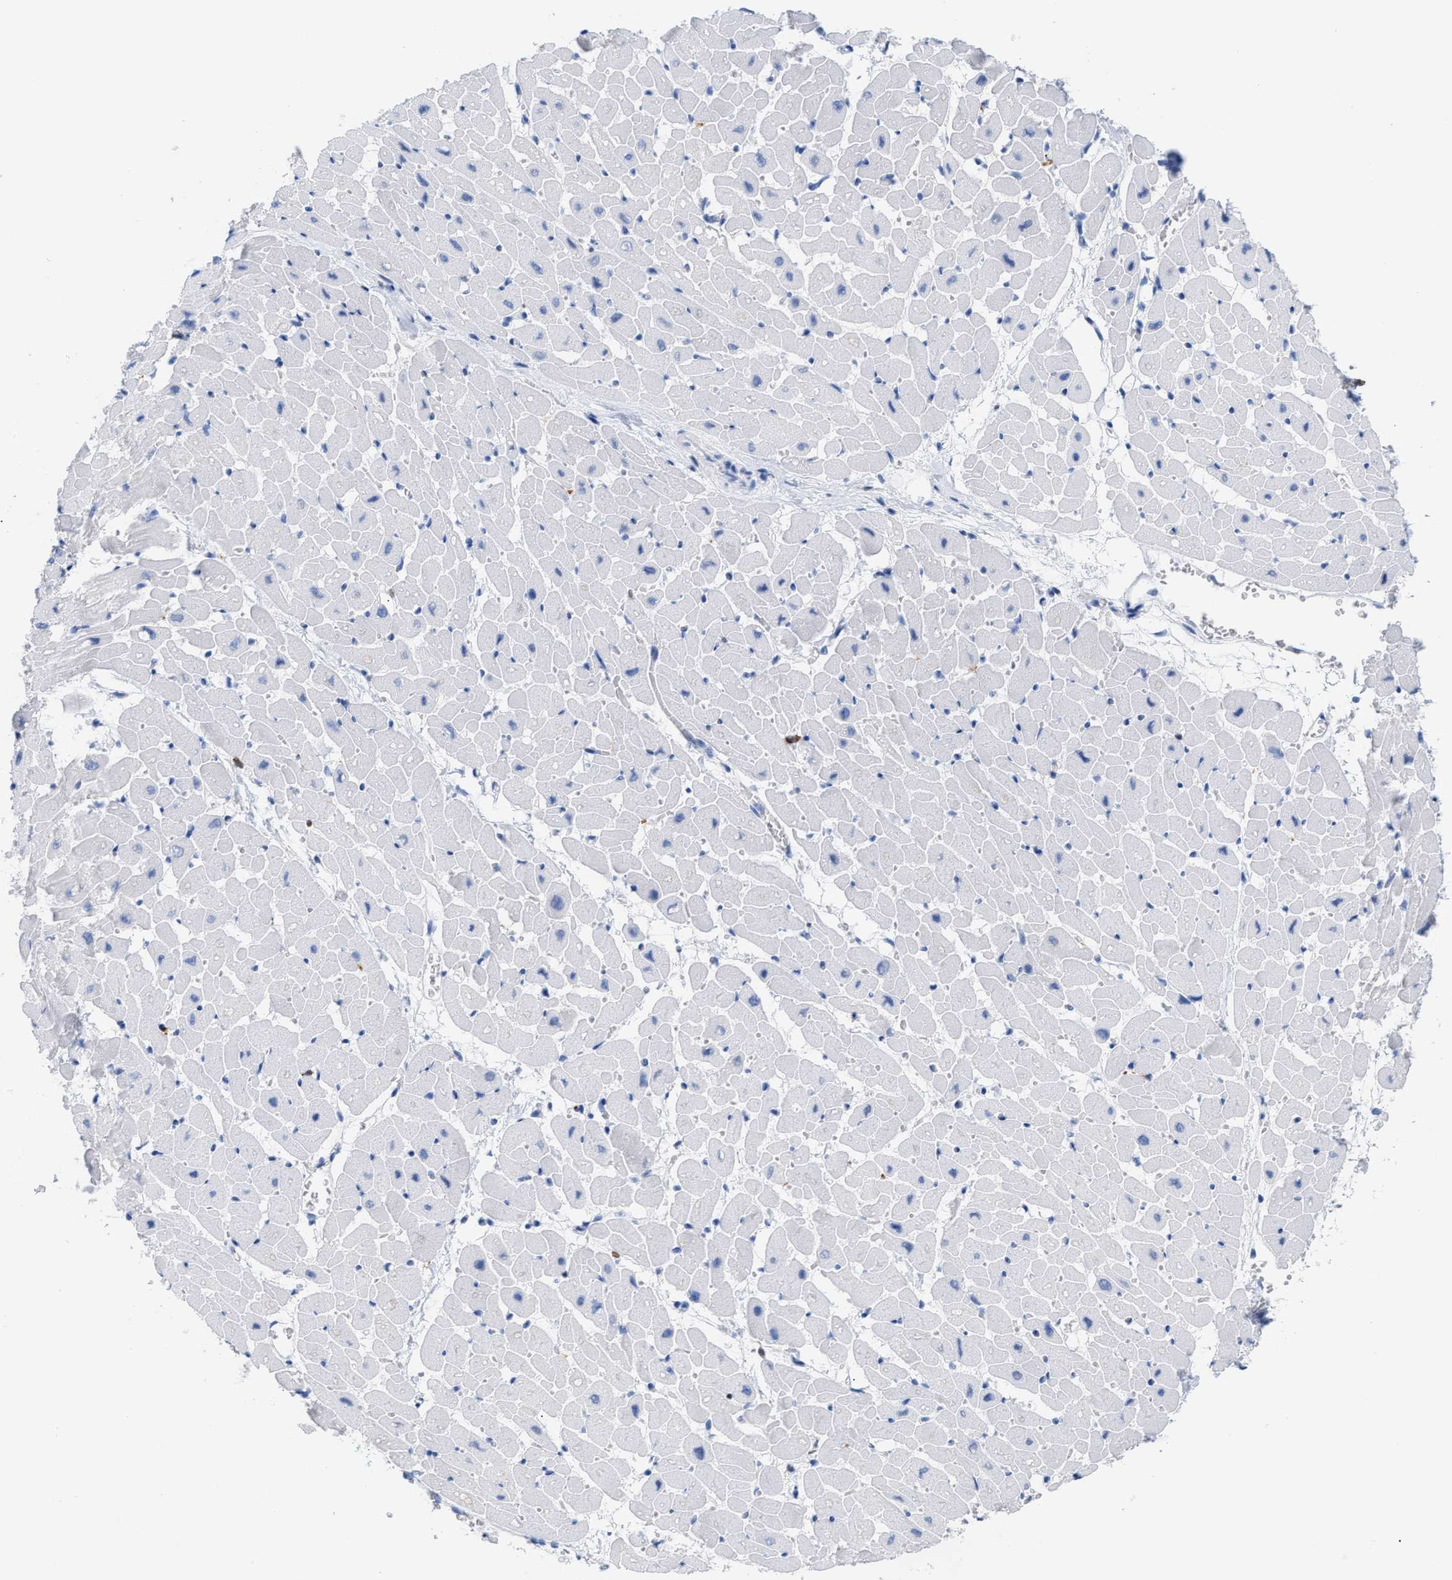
{"staining": {"intensity": "negative", "quantity": "none", "location": "none"}, "tissue": "heart muscle", "cell_type": "Cardiomyocytes", "image_type": "normal", "snomed": [{"axis": "morphology", "description": "Normal tissue, NOS"}, {"axis": "topography", "description": "Heart"}], "caption": "Human heart muscle stained for a protein using IHC displays no expression in cardiomyocytes.", "gene": "LCP1", "patient": {"sex": "male", "age": 45}}